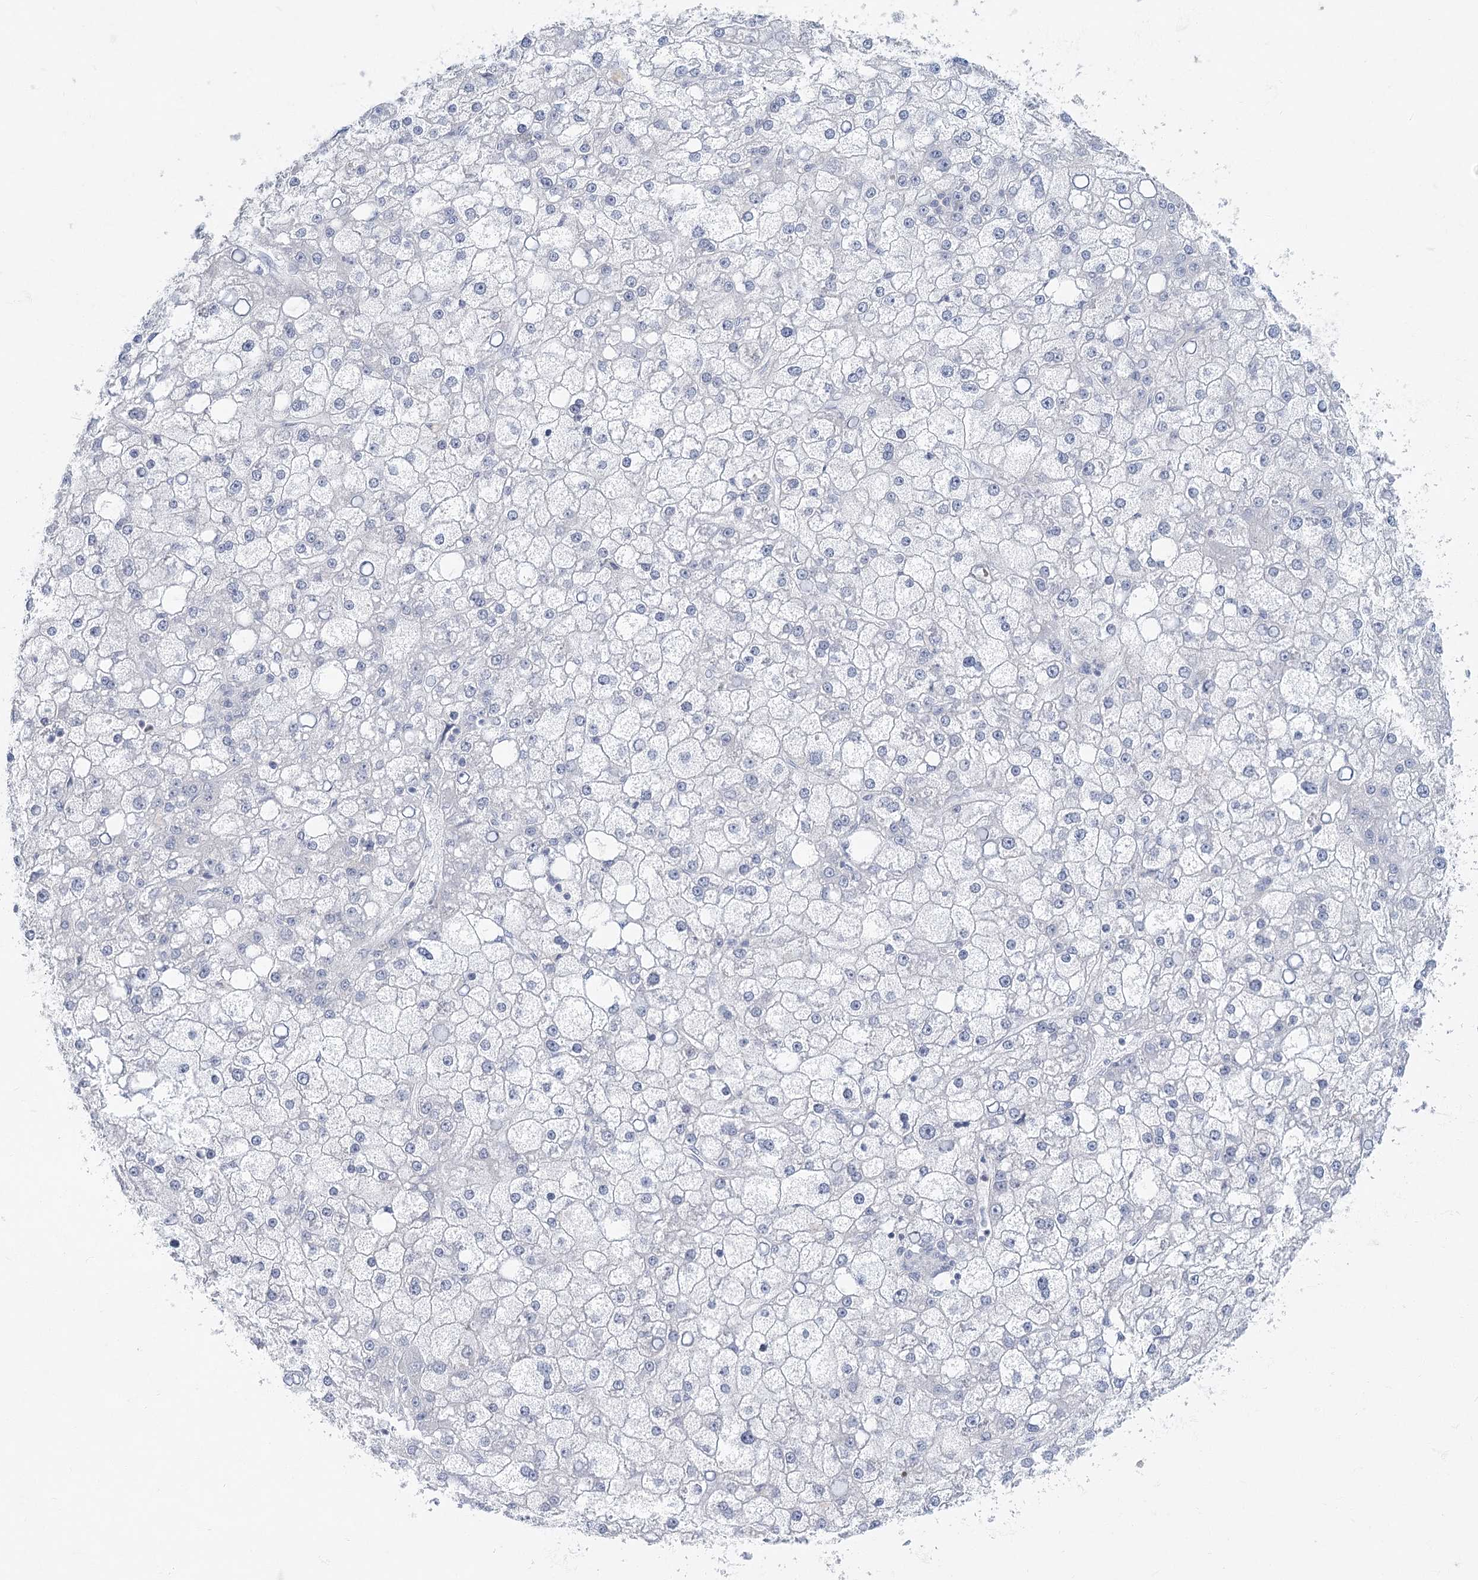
{"staining": {"intensity": "negative", "quantity": "none", "location": "none"}, "tissue": "liver cancer", "cell_type": "Tumor cells", "image_type": "cancer", "snomed": [{"axis": "morphology", "description": "Carcinoma, Hepatocellular, NOS"}, {"axis": "topography", "description": "Liver"}], "caption": "High power microscopy photomicrograph of an immunohistochemistry photomicrograph of hepatocellular carcinoma (liver), revealing no significant positivity in tumor cells. Nuclei are stained in blue.", "gene": "FAM110C", "patient": {"sex": "male", "age": 67}}